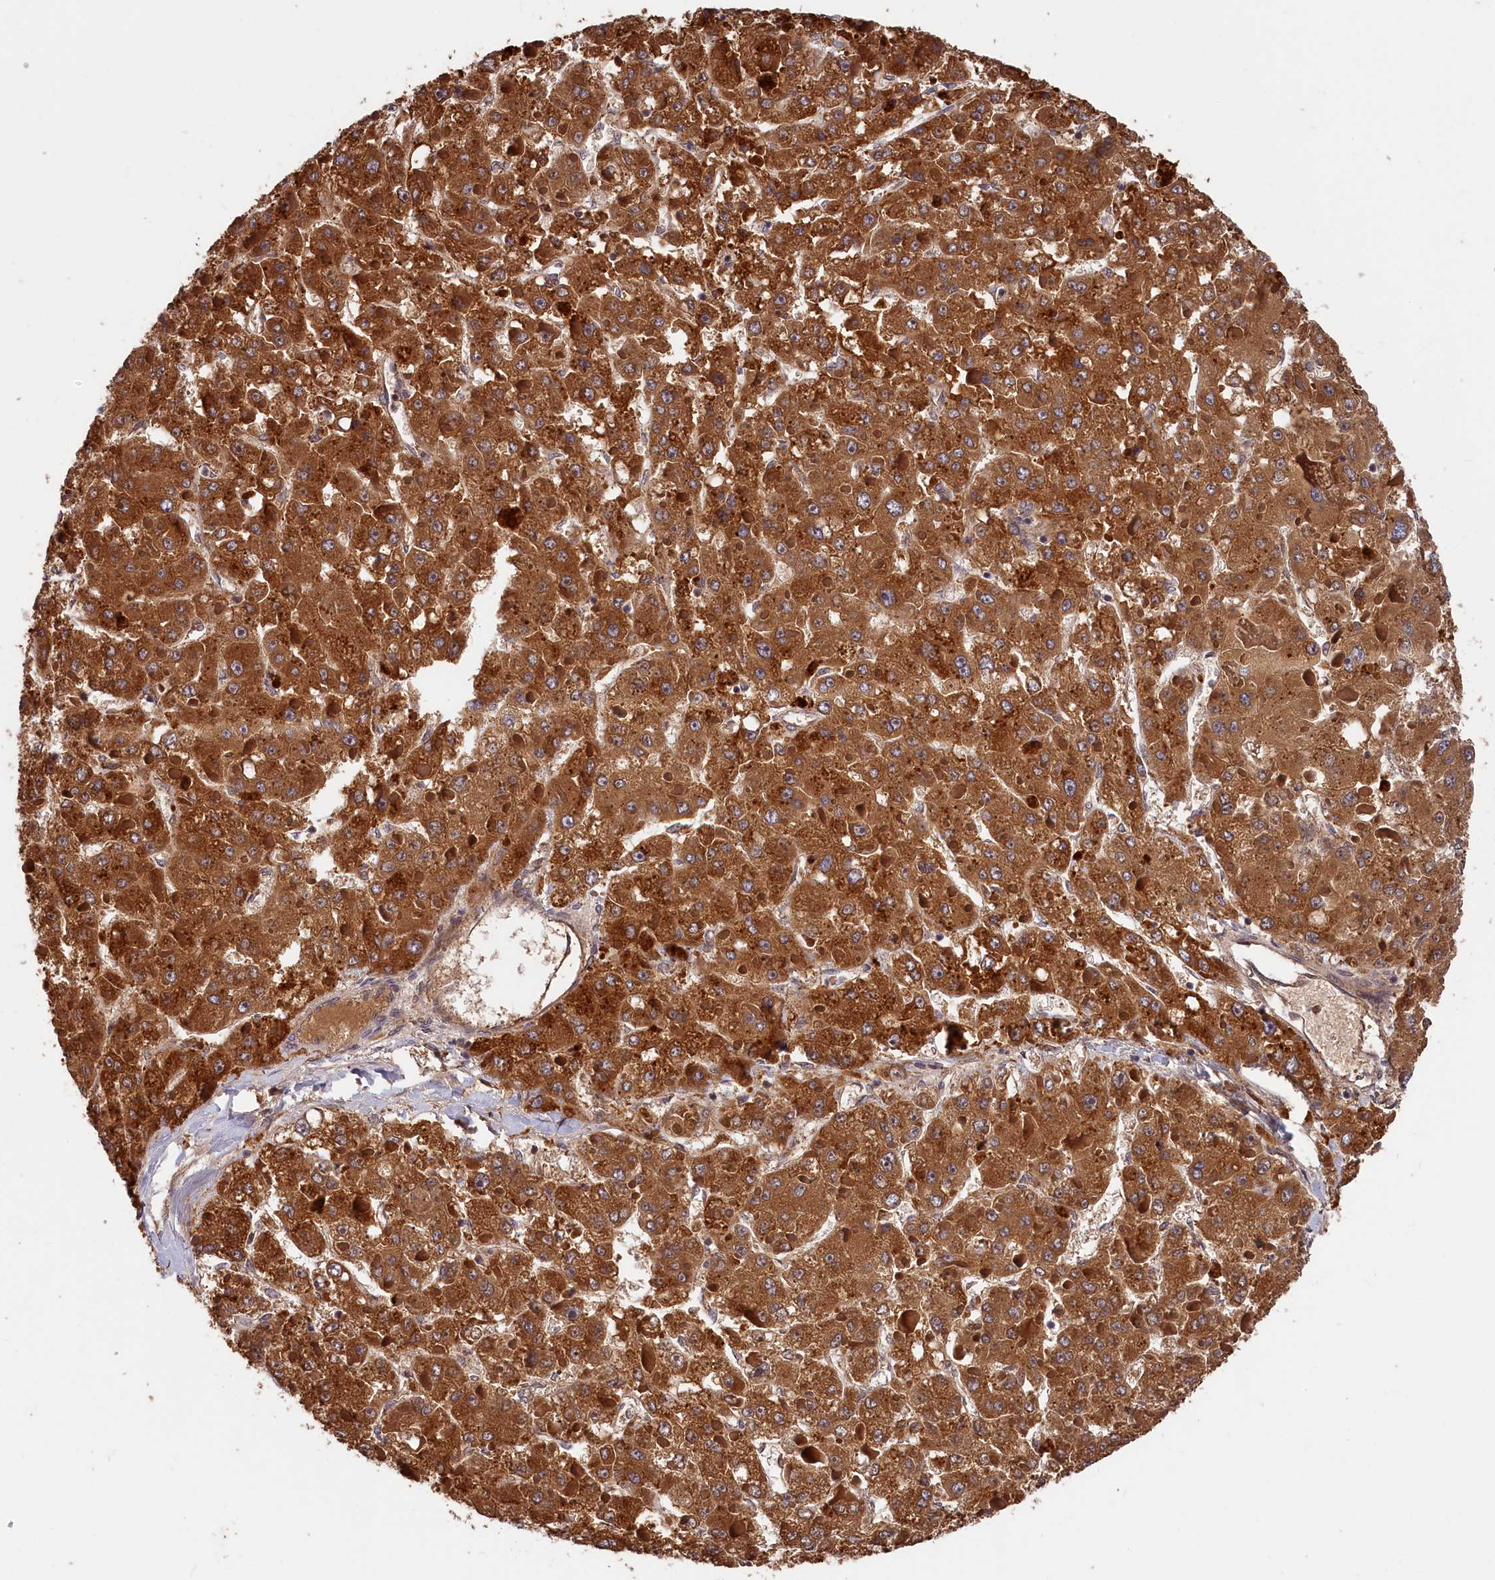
{"staining": {"intensity": "strong", "quantity": ">75%", "location": "cytoplasmic/membranous"}, "tissue": "liver cancer", "cell_type": "Tumor cells", "image_type": "cancer", "snomed": [{"axis": "morphology", "description": "Carcinoma, Hepatocellular, NOS"}, {"axis": "topography", "description": "Liver"}], "caption": "Liver cancer (hepatocellular carcinoma) tissue shows strong cytoplasmic/membranous positivity in about >75% of tumor cells The protein is shown in brown color, while the nuclei are stained blue.", "gene": "ITIH1", "patient": {"sex": "female", "age": 73}}